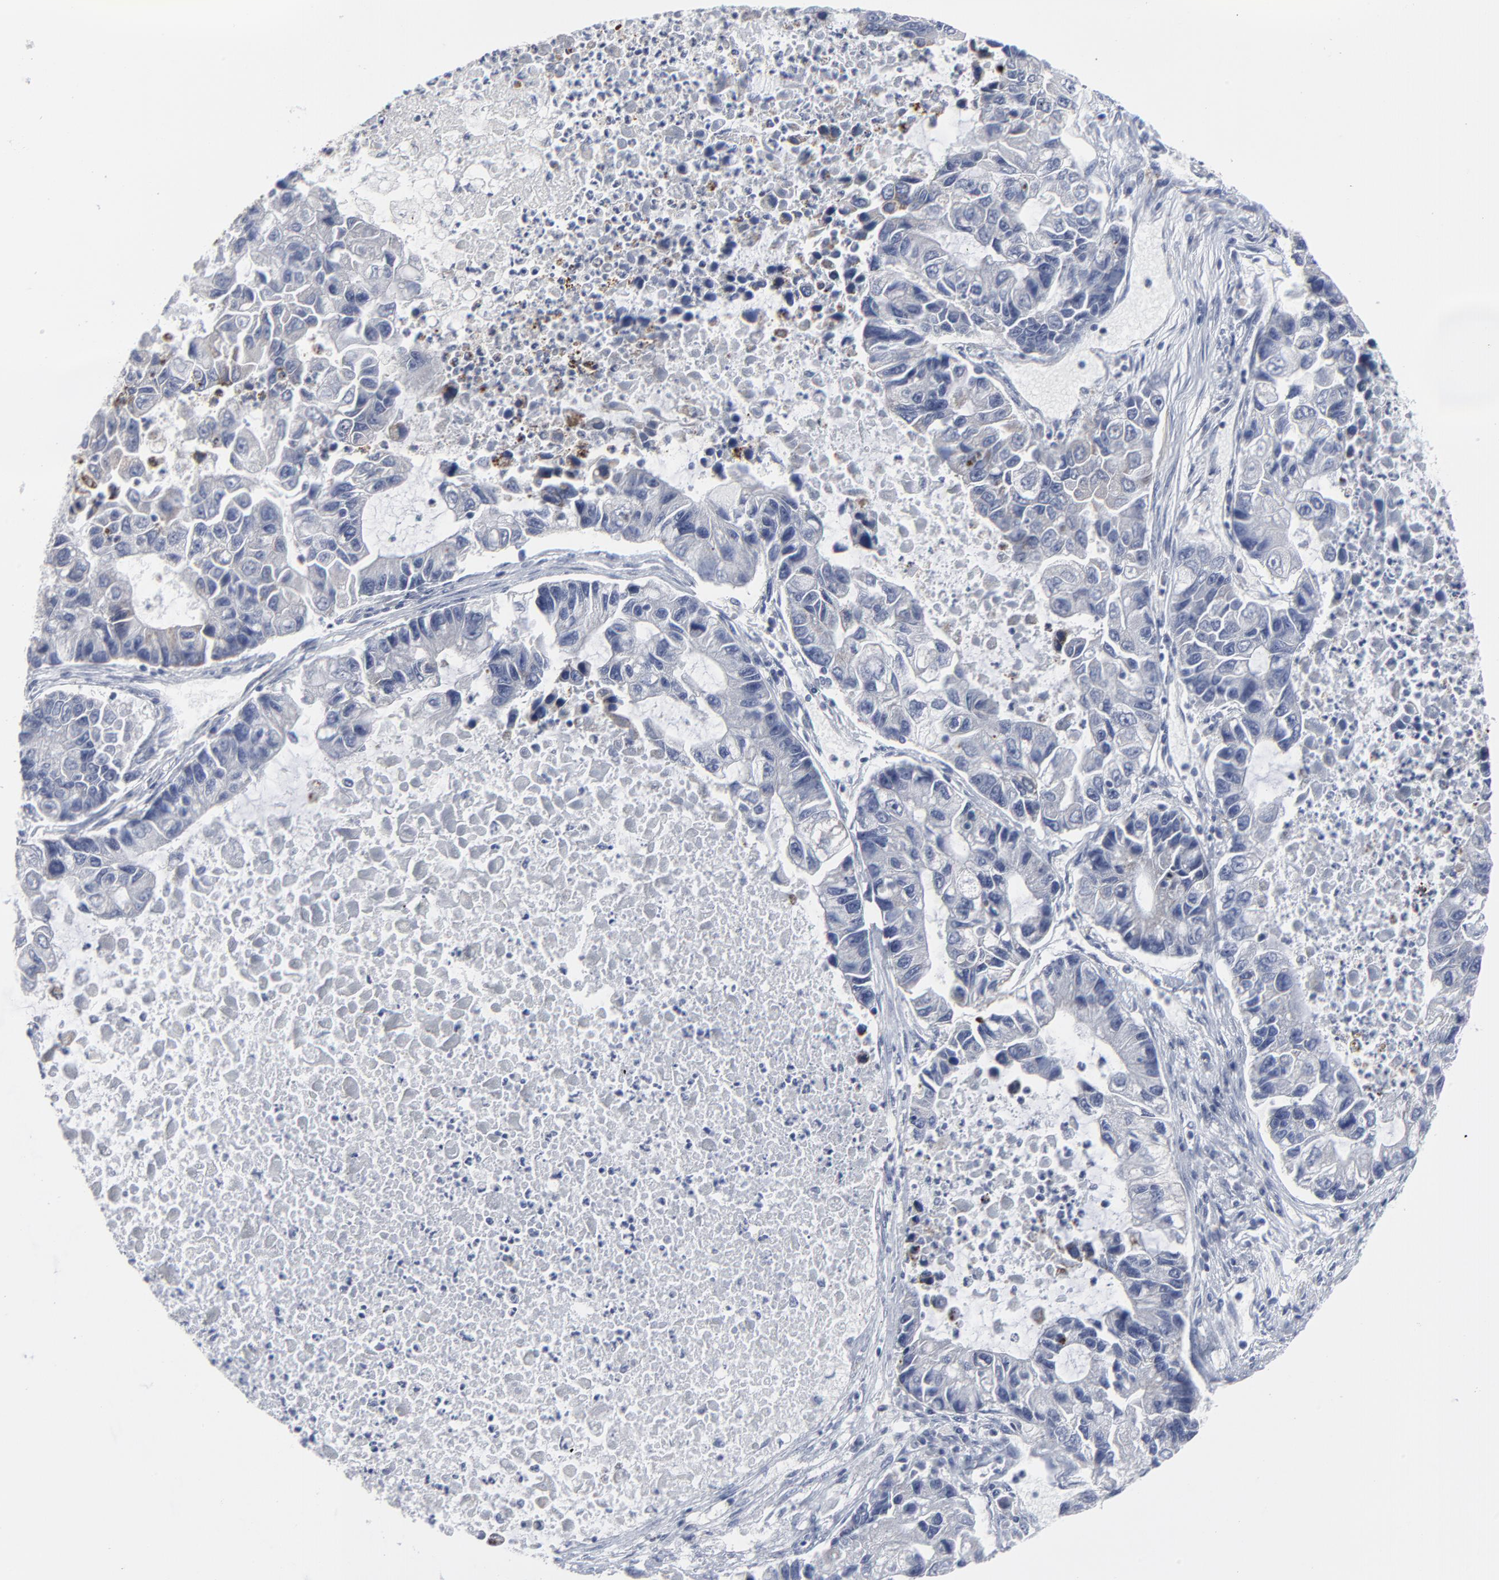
{"staining": {"intensity": "negative", "quantity": "none", "location": "none"}, "tissue": "lung cancer", "cell_type": "Tumor cells", "image_type": "cancer", "snomed": [{"axis": "morphology", "description": "Adenocarcinoma, NOS"}, {"axis": "topography", "description": "Lung"}], "caption": "Immunohistochemistry (IHC) image of neoplastic tissue: human lung cancer stained with DAB (3,3'-diaminobenzidine) demonstrates no significant protein positivity in tumor cells.", "gene": "TXNRD2", "patient": {"sex": "female", "age": 51}}